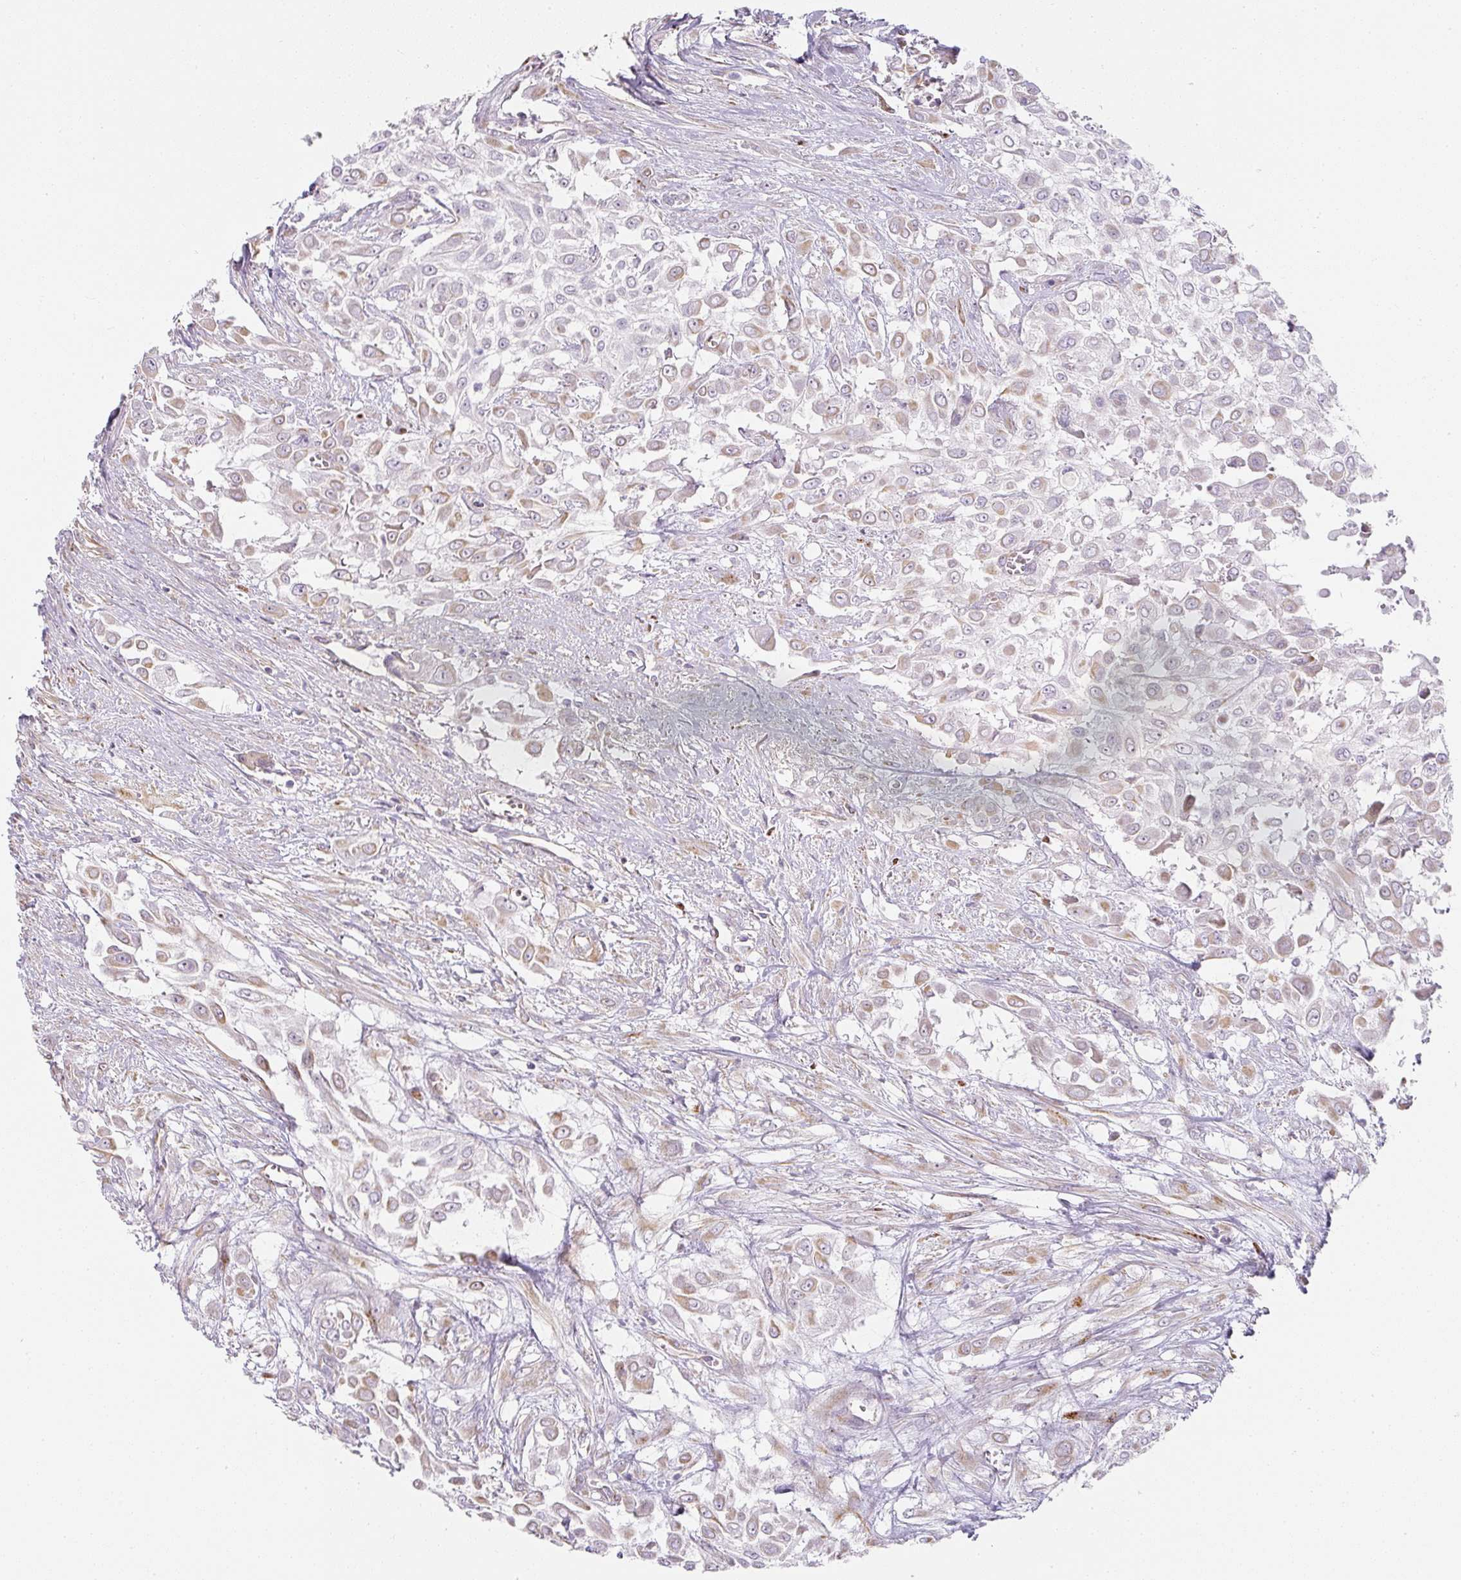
{"staining": {"intensity": "weak", "quantity": "25%-75%", "location": "cytoplasmic/membranous"}, "tissue": "urothelial cancer", "cell_type": "Tumor cells", "image_type": "cancer", "snomed": [{"axis": "morphology", "description": "Urothelial carcinoma, High grade"}, {"axis": "topography", "description": "Urinary bladder"}], "caption": "Protein staining of high-grade urothelial carcinoma tissue exhibits weak cytoplasmic/membranous positivity in approximately 25%-75% of tumor cells. (DAB (3,3'-diaminobenzidine) = brown stain, brightfield microscopy at high magnification).", "gene": "ATP8B2", "patient": {"sex": "male", "age": 57}}